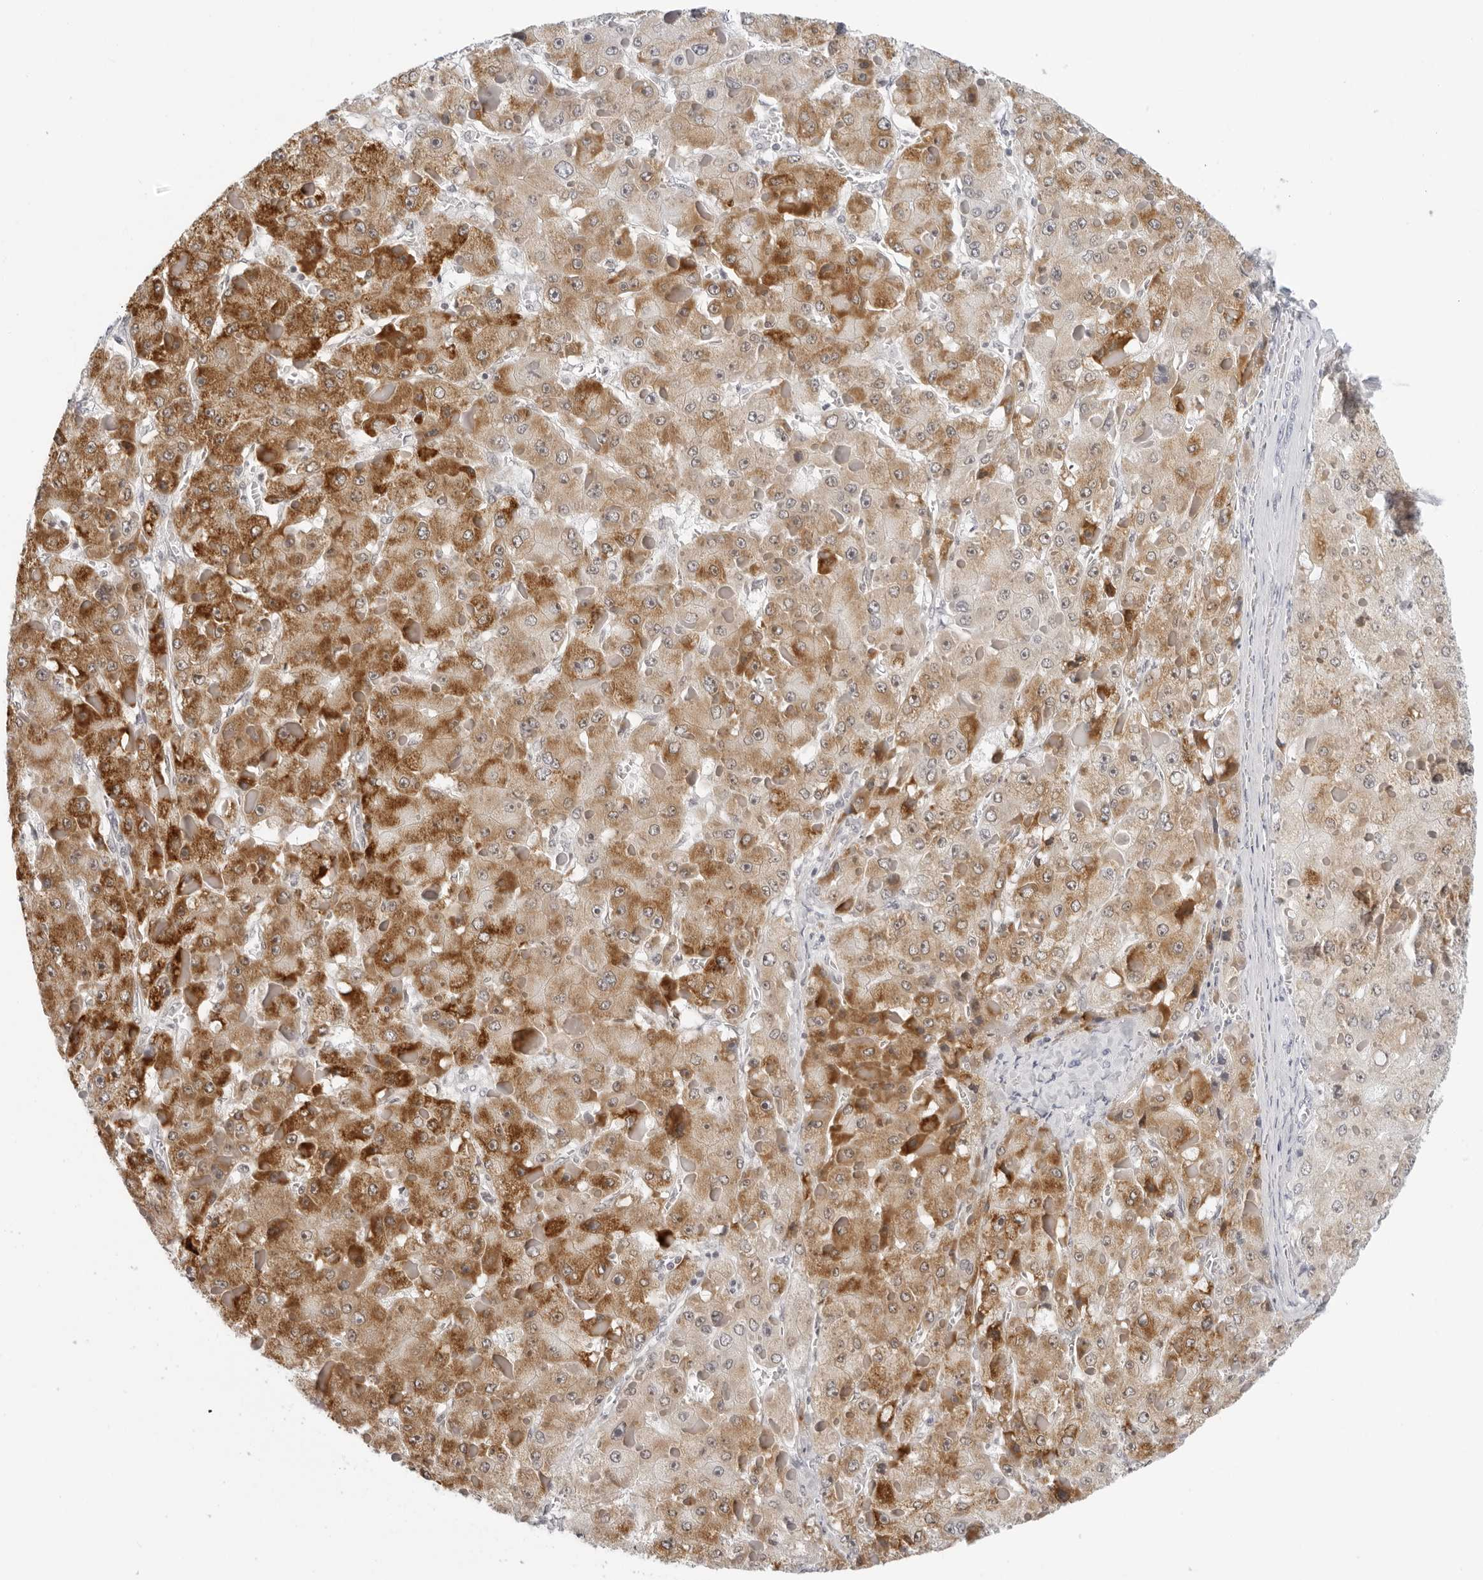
{"staining": {"intensity": "moderate", "quantity": ">75%", "location": "cytoplasmic/membranous"}, "tissue": "liver cancer", "cell_type": "Tumor cells", "image_type": "cancer", "snomed": [{"axis": "morphology", "description": "Carcinoma, Hepatocellular, NOS"}, {"axis": "topography", "description": "Liver"}], "caption": "Tumor cells demonstrate medium levels of moderate cytoplasmic/membranous staining in about >75% of cells in human liver cancer (hepatocellular carcinoma).", "gene": "EDN2", "patient": {"sex": "female", "age": 73}}